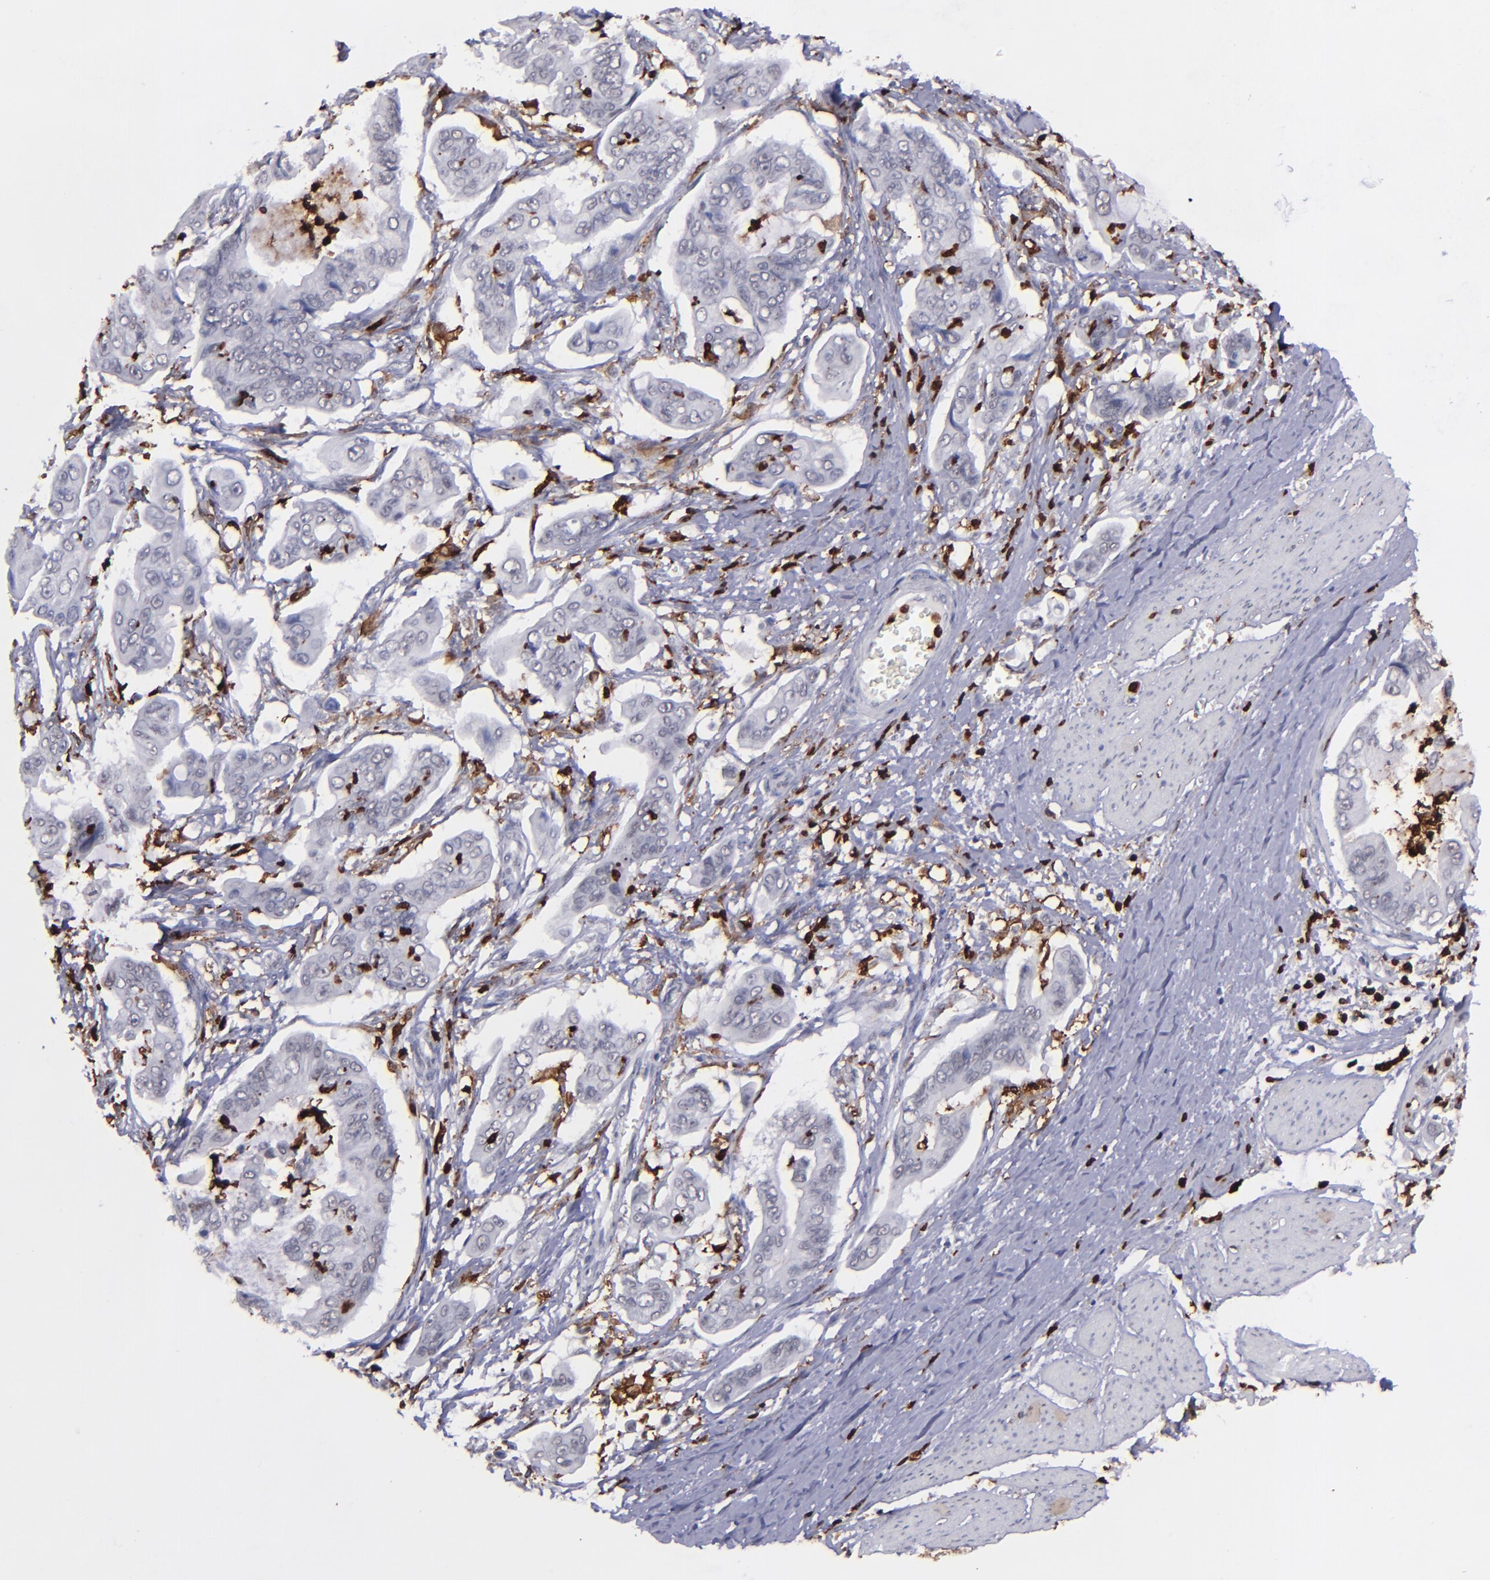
{"staining": {"intensity": "negative", "quantity": "none", "location": "none"}, "tissue": "stomach cancer", "cell_type": "Tumor cells", "image_type": "cancer", "snomed": [{"axis": "morphology", "description": "Adenocarcinoma, NOS"}, {"axis": "topography", "description": "Stomach, upper"}], "caption": "This is an immunohistochemistry micrograph of stomach cancer. There is no expression in tumor cells.", "gene": "NCF2", "patient": {"sex": "male", "age": 80}}